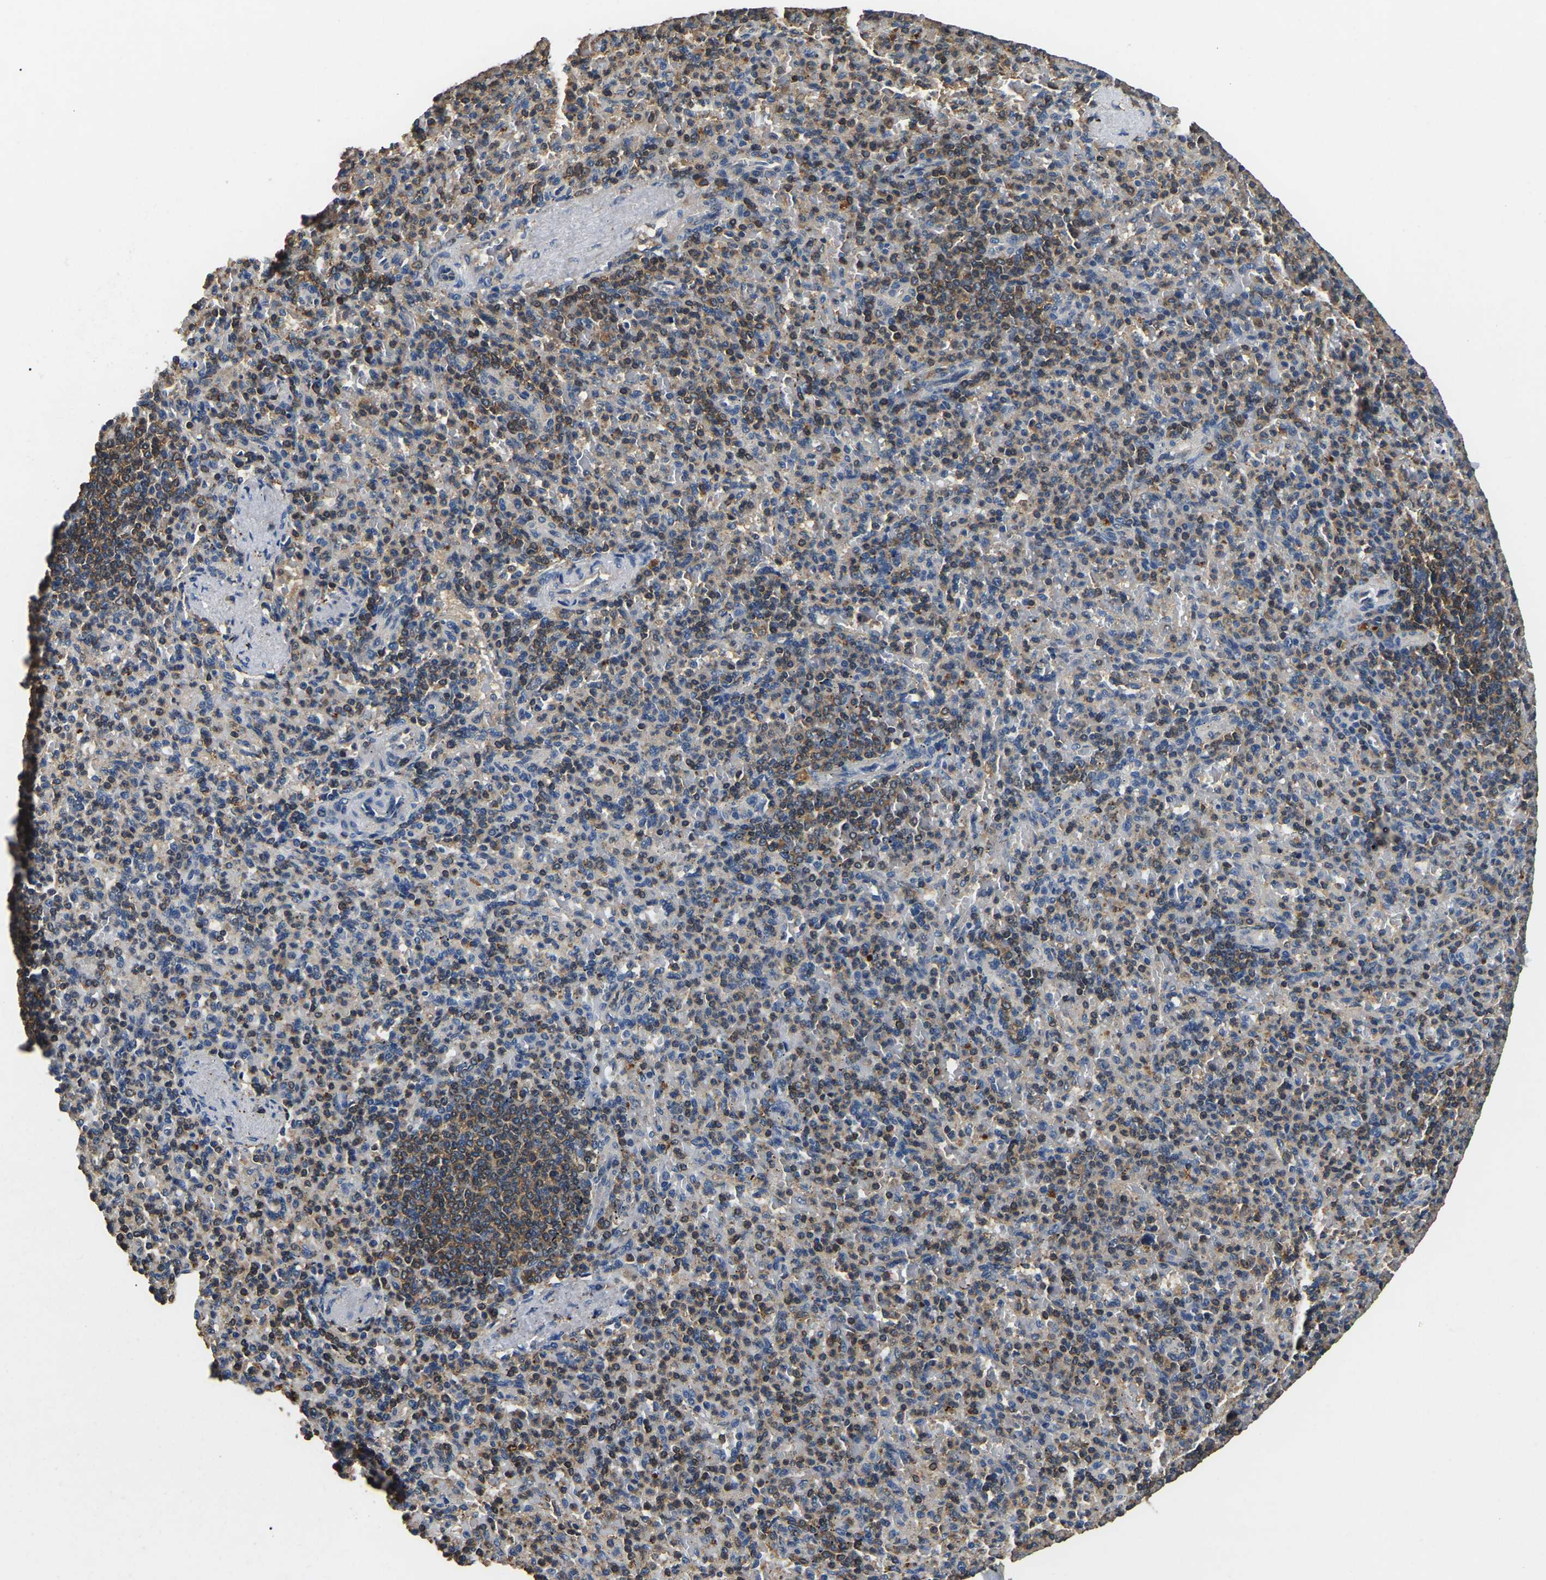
{"staining": {"intensity": "moderate", "quantity": "25%-75%", "location": "cytoplasmic/membranous"}, "tissue": "spleen", "cell_type": "Cells in red pulp", "image_type": "normal", "snomed": [{"axis": "morphology", "description": "Normal tissue, NOS"}, {"axis": "topography", "description": "Spleen"}], "caption": "A brown stain shows moderate cytoplasmic/membranous expression of a protein in cells in red pulp of unremarkable spleen. The protein is shown in brown color, while the nuclei are stained blue.", "gene": "SMPD2", "patient": {"sex": "female", "age": 74}}